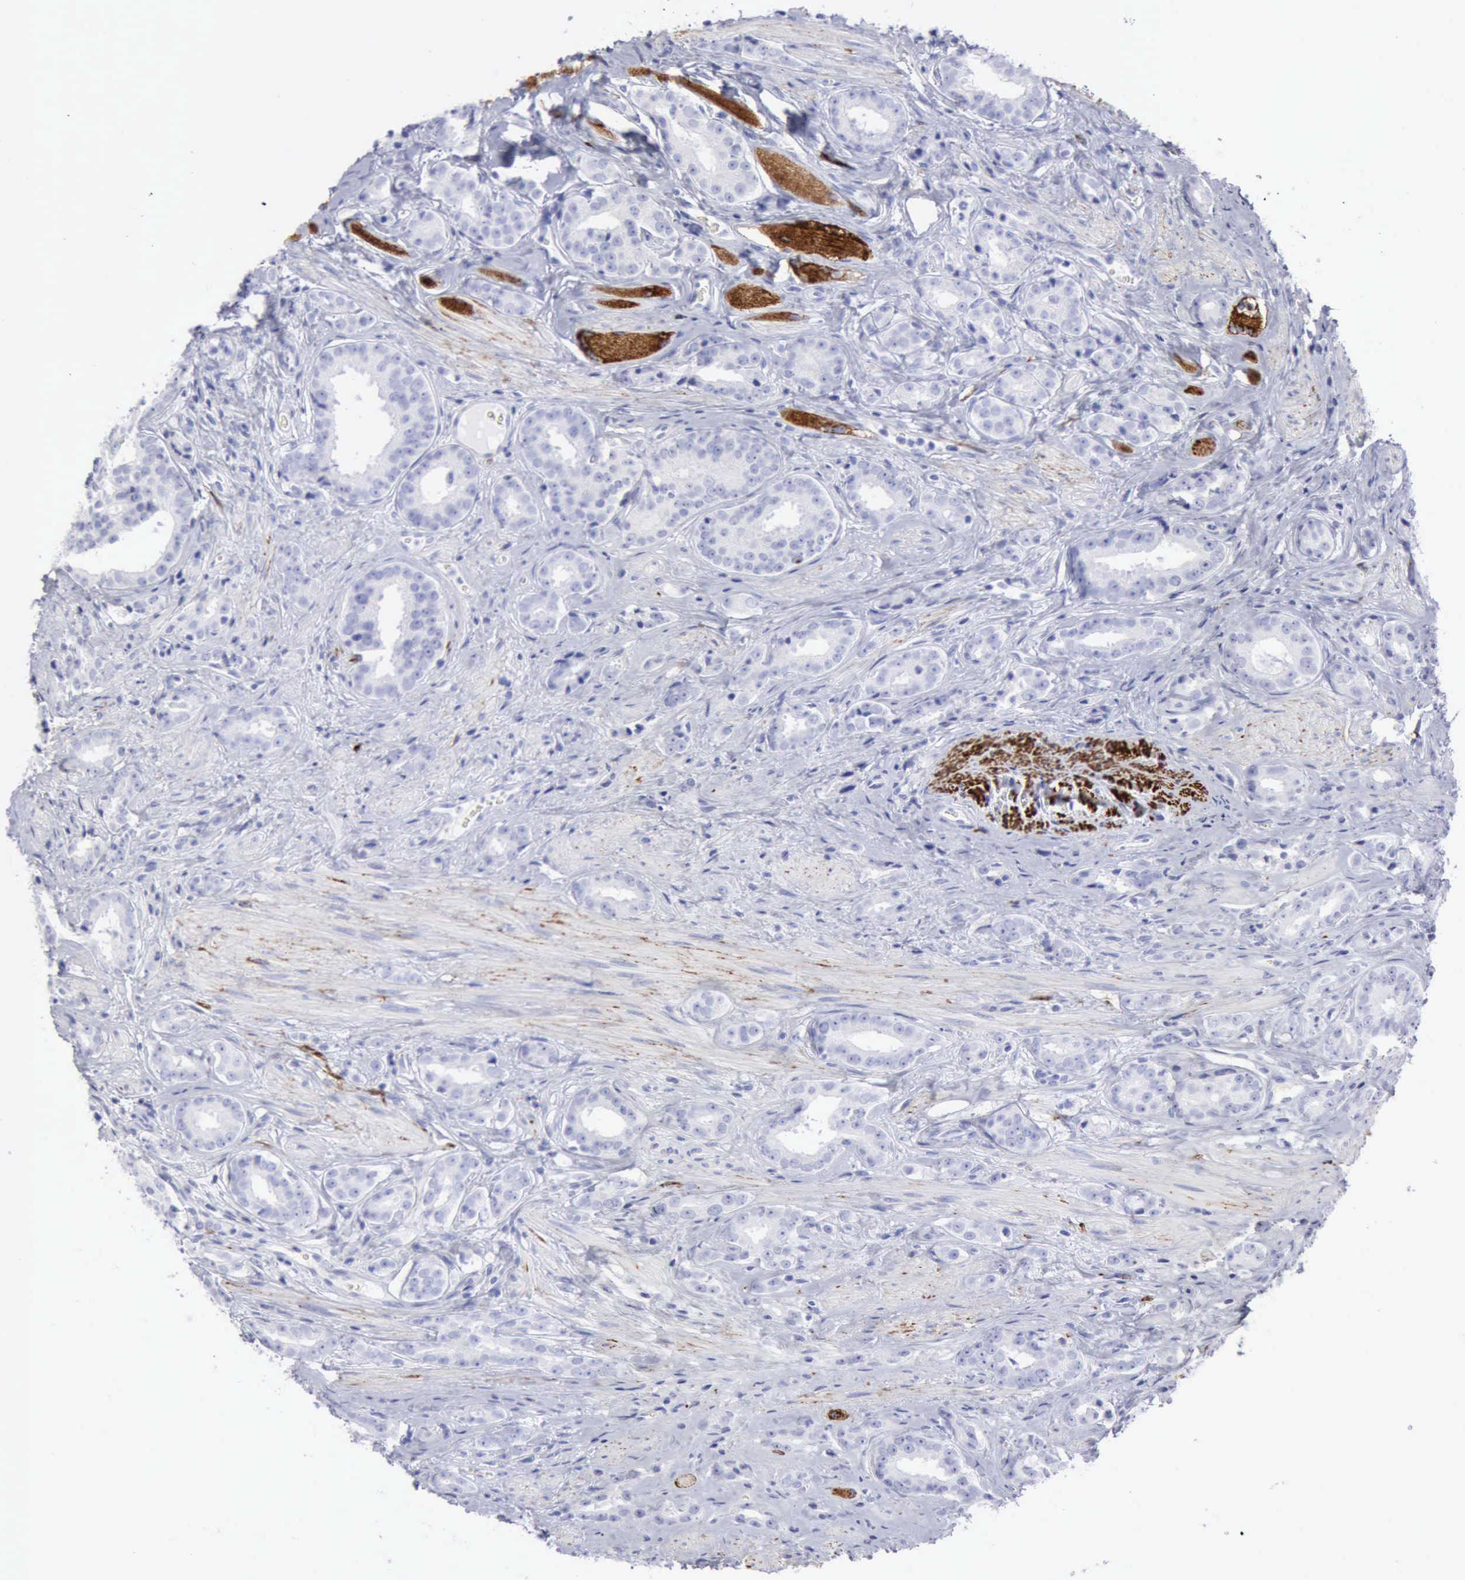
{"staining": {"intensity": "negative", "quantity": "none", "location": "none"}, "tissue": "prostate cancer", "cell_type": "Tumor cells", "image_type": "cancer", "snomed": [{"axis": "morphology", "description": "Adenocarcinoma, Medium grade"}, {"axis": "topography", "description": "Prostate"}], "caption": "A high-resolution micrograph shows immunohistochemistry (IHC) staining of prostate medium-grade adenocarcinoma, which displays no significant staining in tumor cells.", "gene": "NCAM1", "patient": {"sex": "male", "age": 53}}